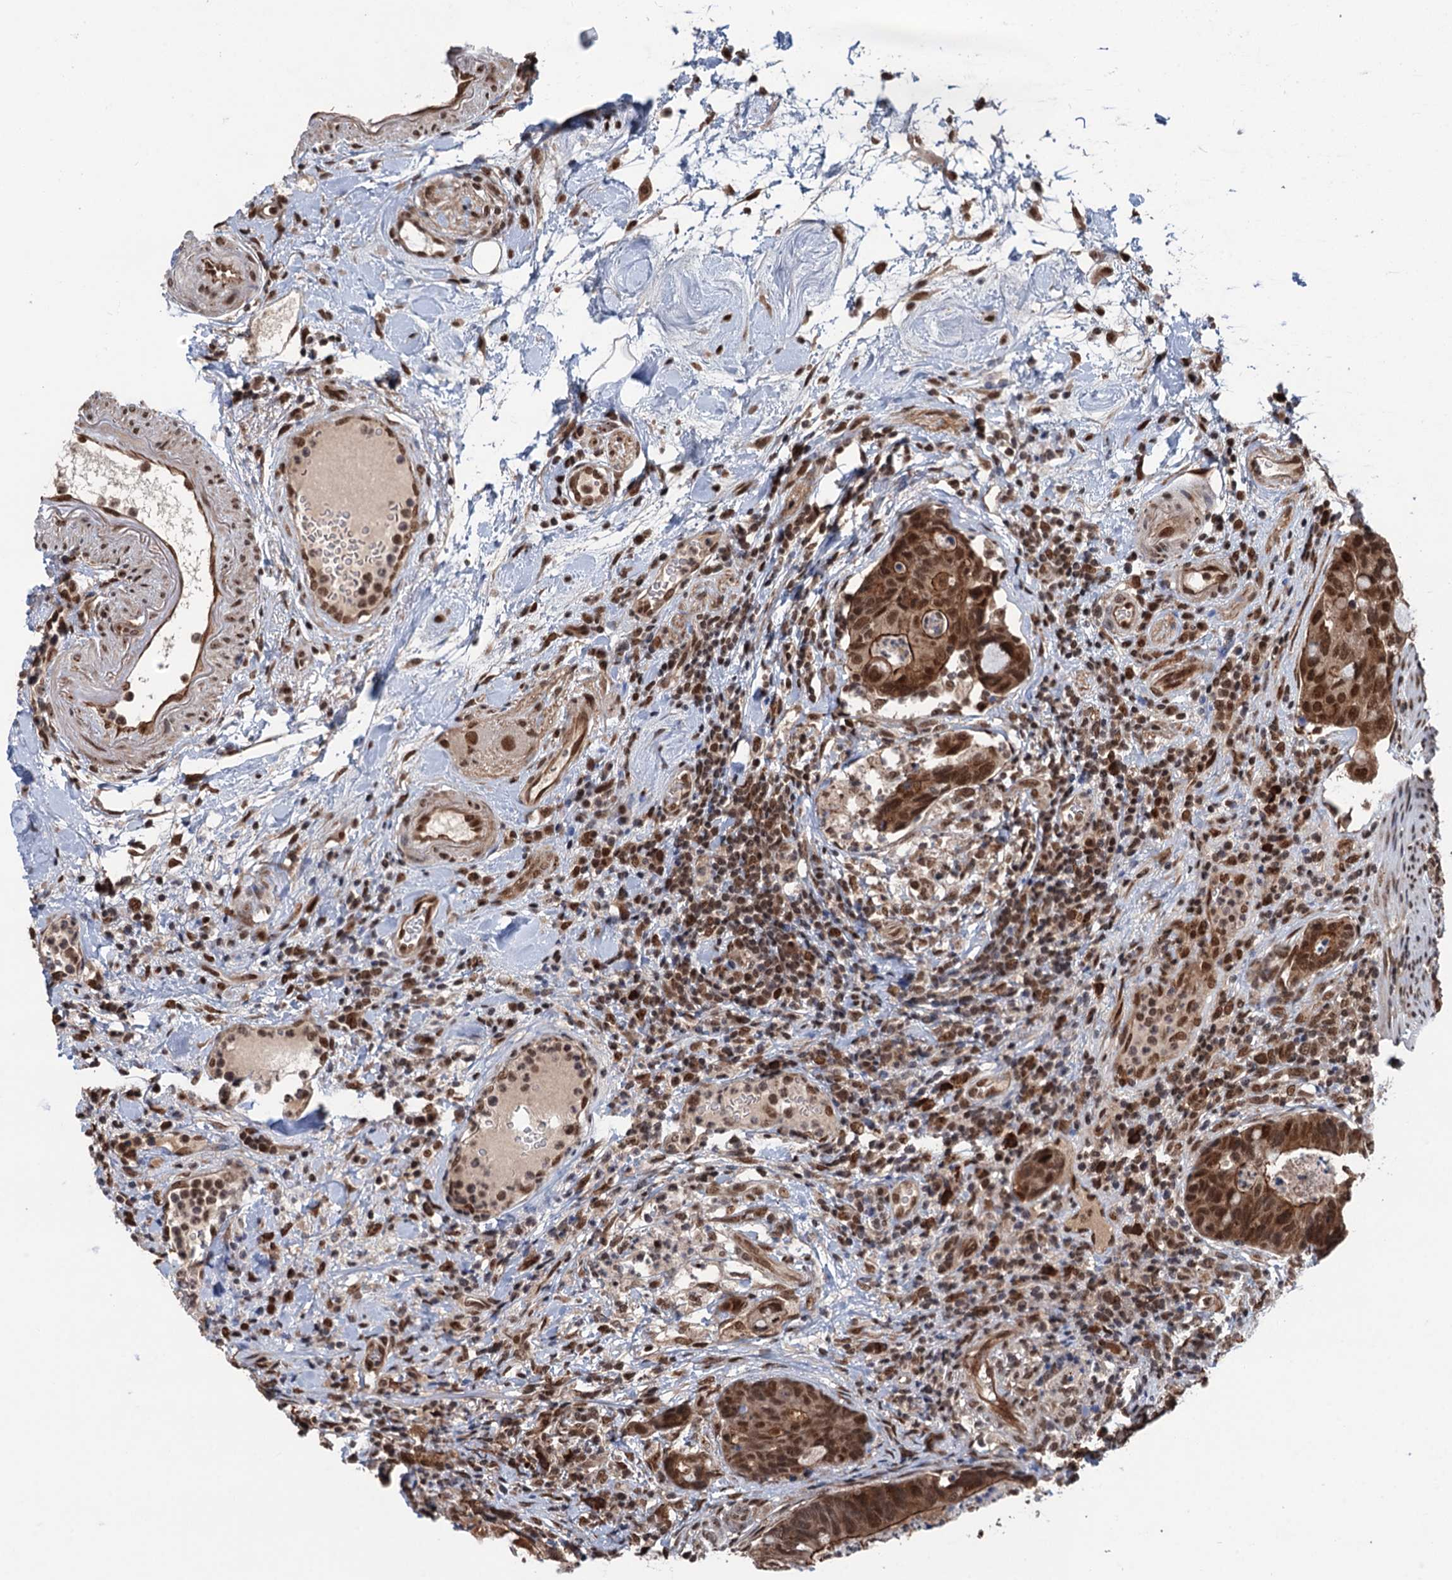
{"staining": {"intensity": "moderate", "quantity": ">75%", "location": "cytoplasmic/membranous,nuclear"}, "tissue": "colorectal cancer", "cell_type": "Tumor cells", "image_type": "cancer", "snomed": [{"axis": "morphology", "description": "Adenocarcinoma, NOS"}, {"axis": "topography", "description": "Colon"}], "caption": "This micrograph exhibits colorectal cancer stained with immunohistochemistry (IHC) to label a protein in brown. The cytoplasmic/membranous and nuclear of tumor cells show moderate positivity for the protein. Nuclei are counter-stained blue.", "gene": "RASSF4", "patient": {"sex": "female", "age": 82}}